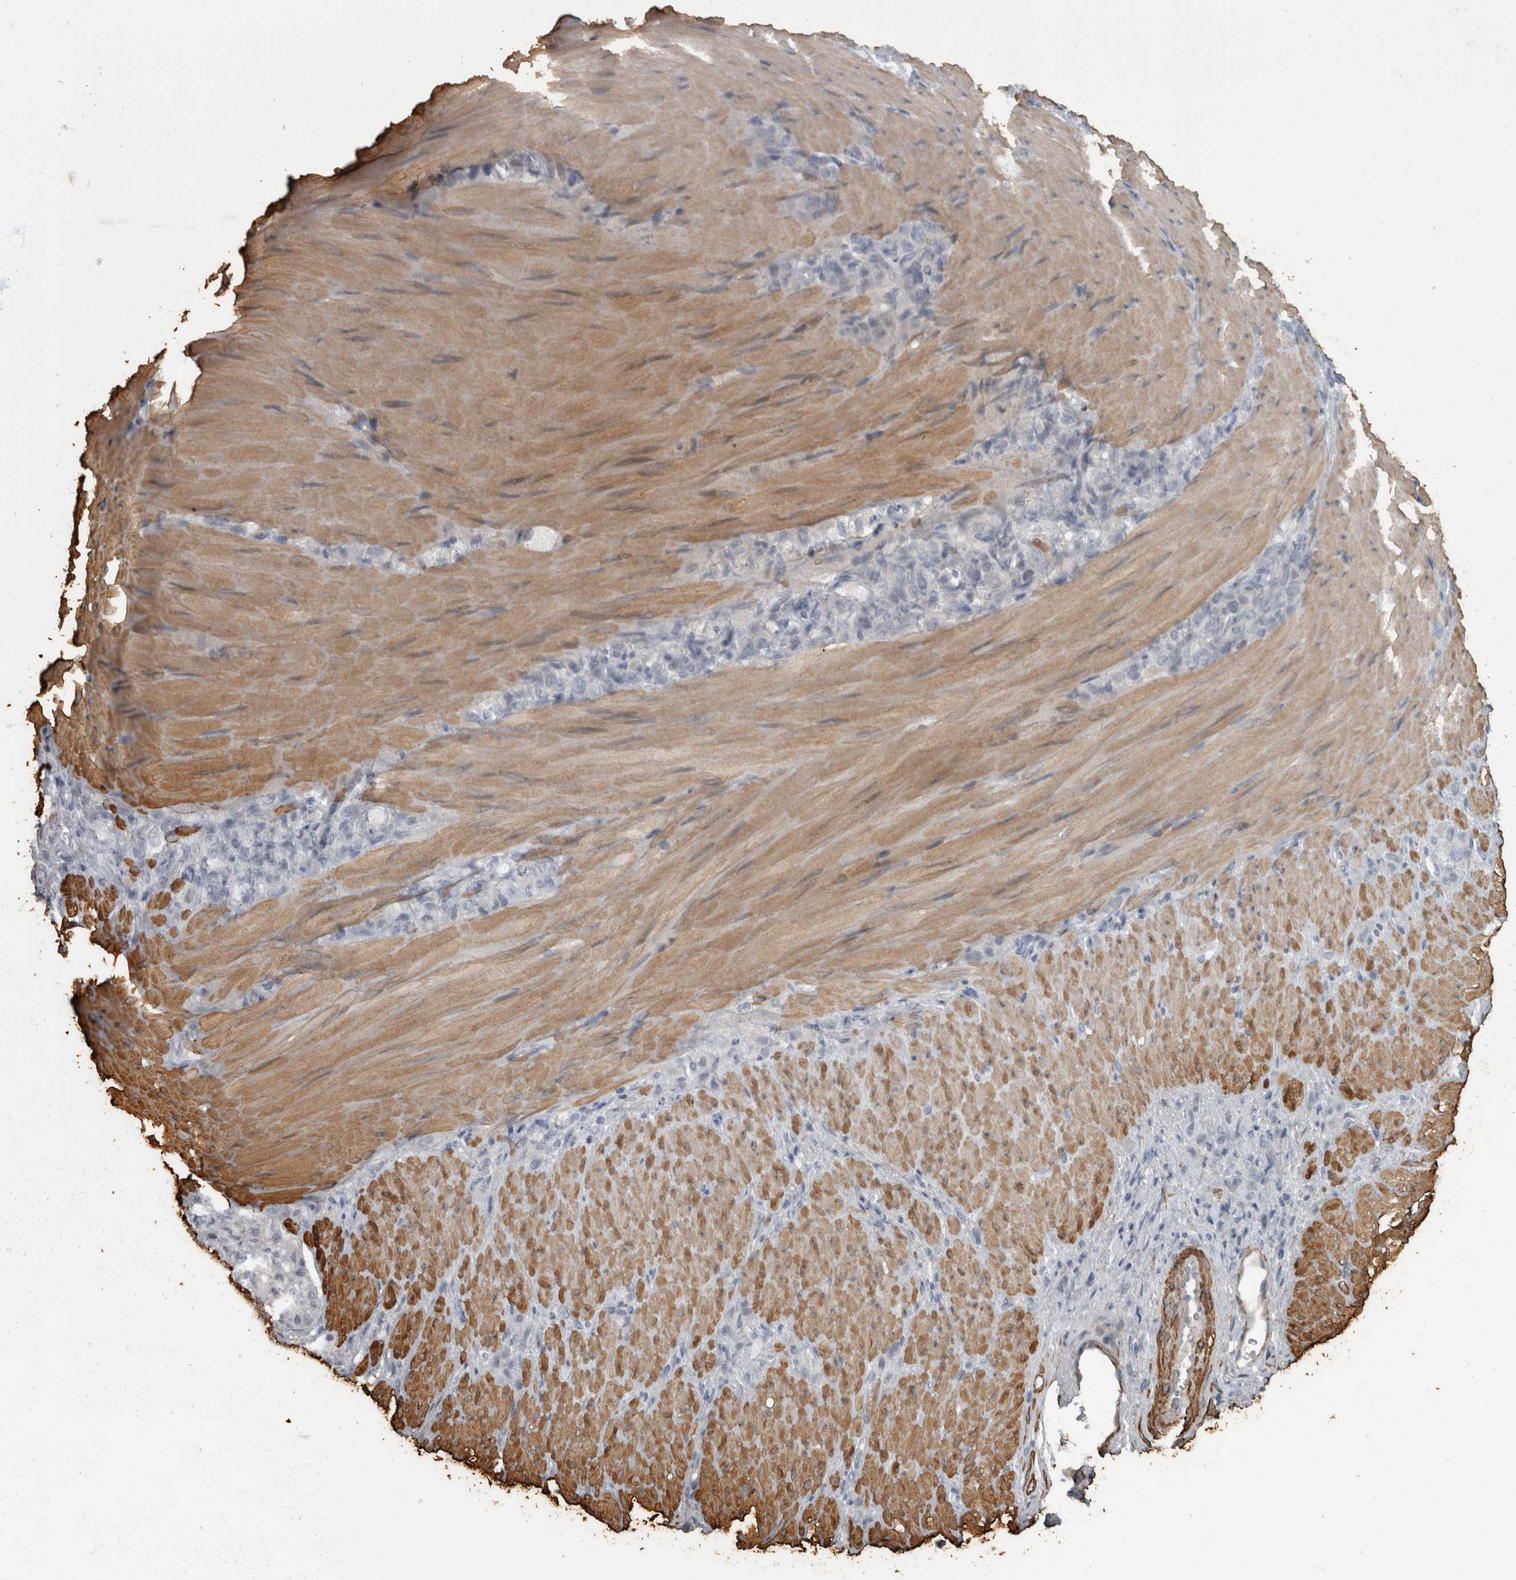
{"staining": {"intensity": "negative", "quantity": "none", "location": "none"}, "tissue": "stomach cancer", "cell_type": "Tumor cells", "image_type": "cancer", "snomed": [{"axis": "morphology", "description": "Normal tissue, NOS"}, {"axis": "morphology", "description": "Adenocarcinoma, NOS"}, {"axis": "topography", "description": "Stomach"}], "caption": "Stomach cancer was stained to show a protein in brown. There is no significant expression in tumor cells.", "gene": "MASTL", "patient": {"sex": "male", "age": 82}}